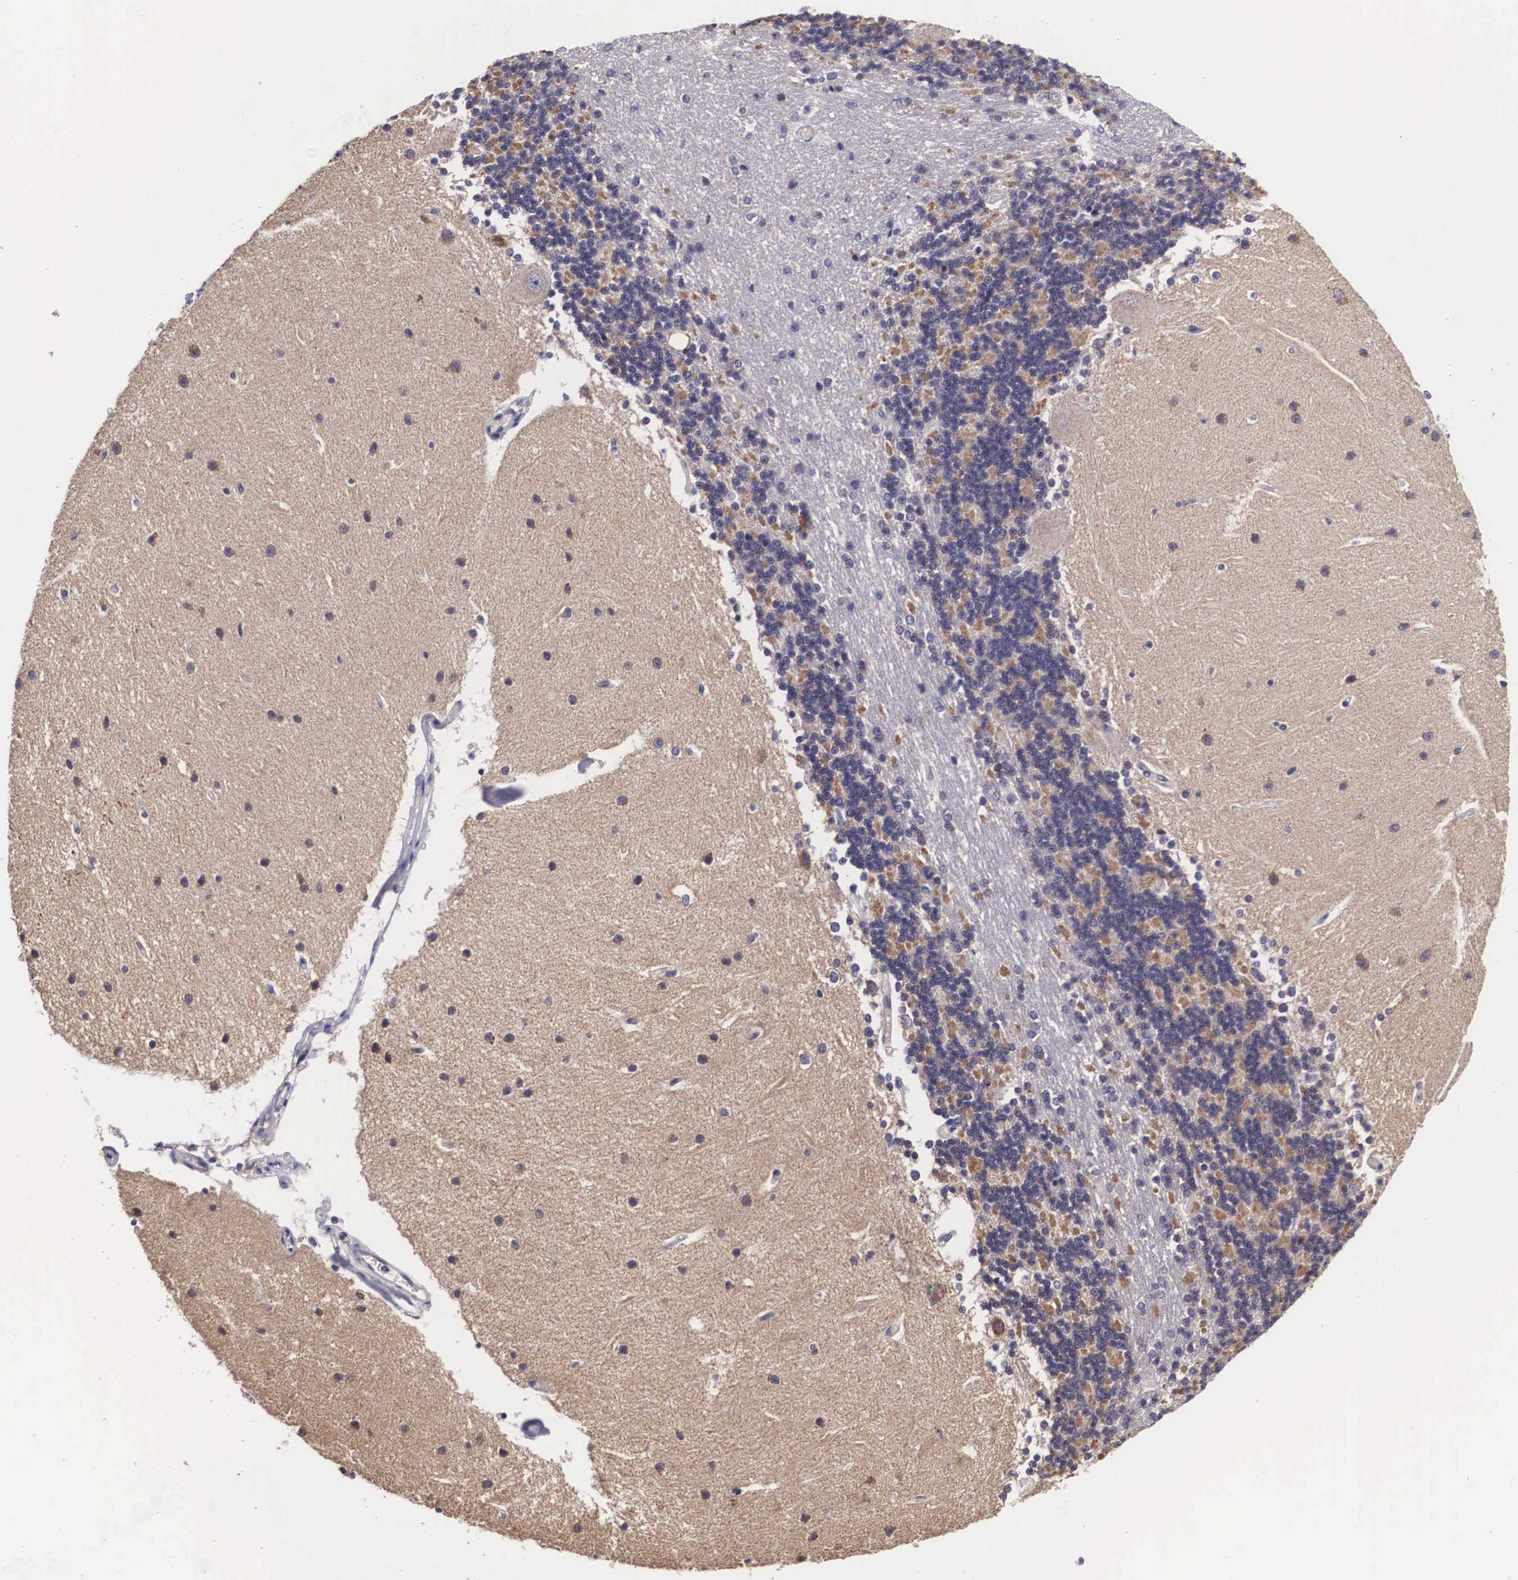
{"staining": {"intensity": "negative", "quantity": "none", "location": "none"}, "tissue": "cerebellum", "cell_type": "Cells in granular layer", "image_type": "normal", "snomed": [{"axis": "morphology", "description": "Normal tissue, NOS"}, {"axis": "topography", "description": "Cerebellum"}], "caption": "DAB (3,3'-diaminobenzidine) immunohistochemical staining of normal cerebellum exhibits no significant positivity in cells in granular layer.", "gene": "ARG2", "patient": {"sex": "female", "age": 54}}